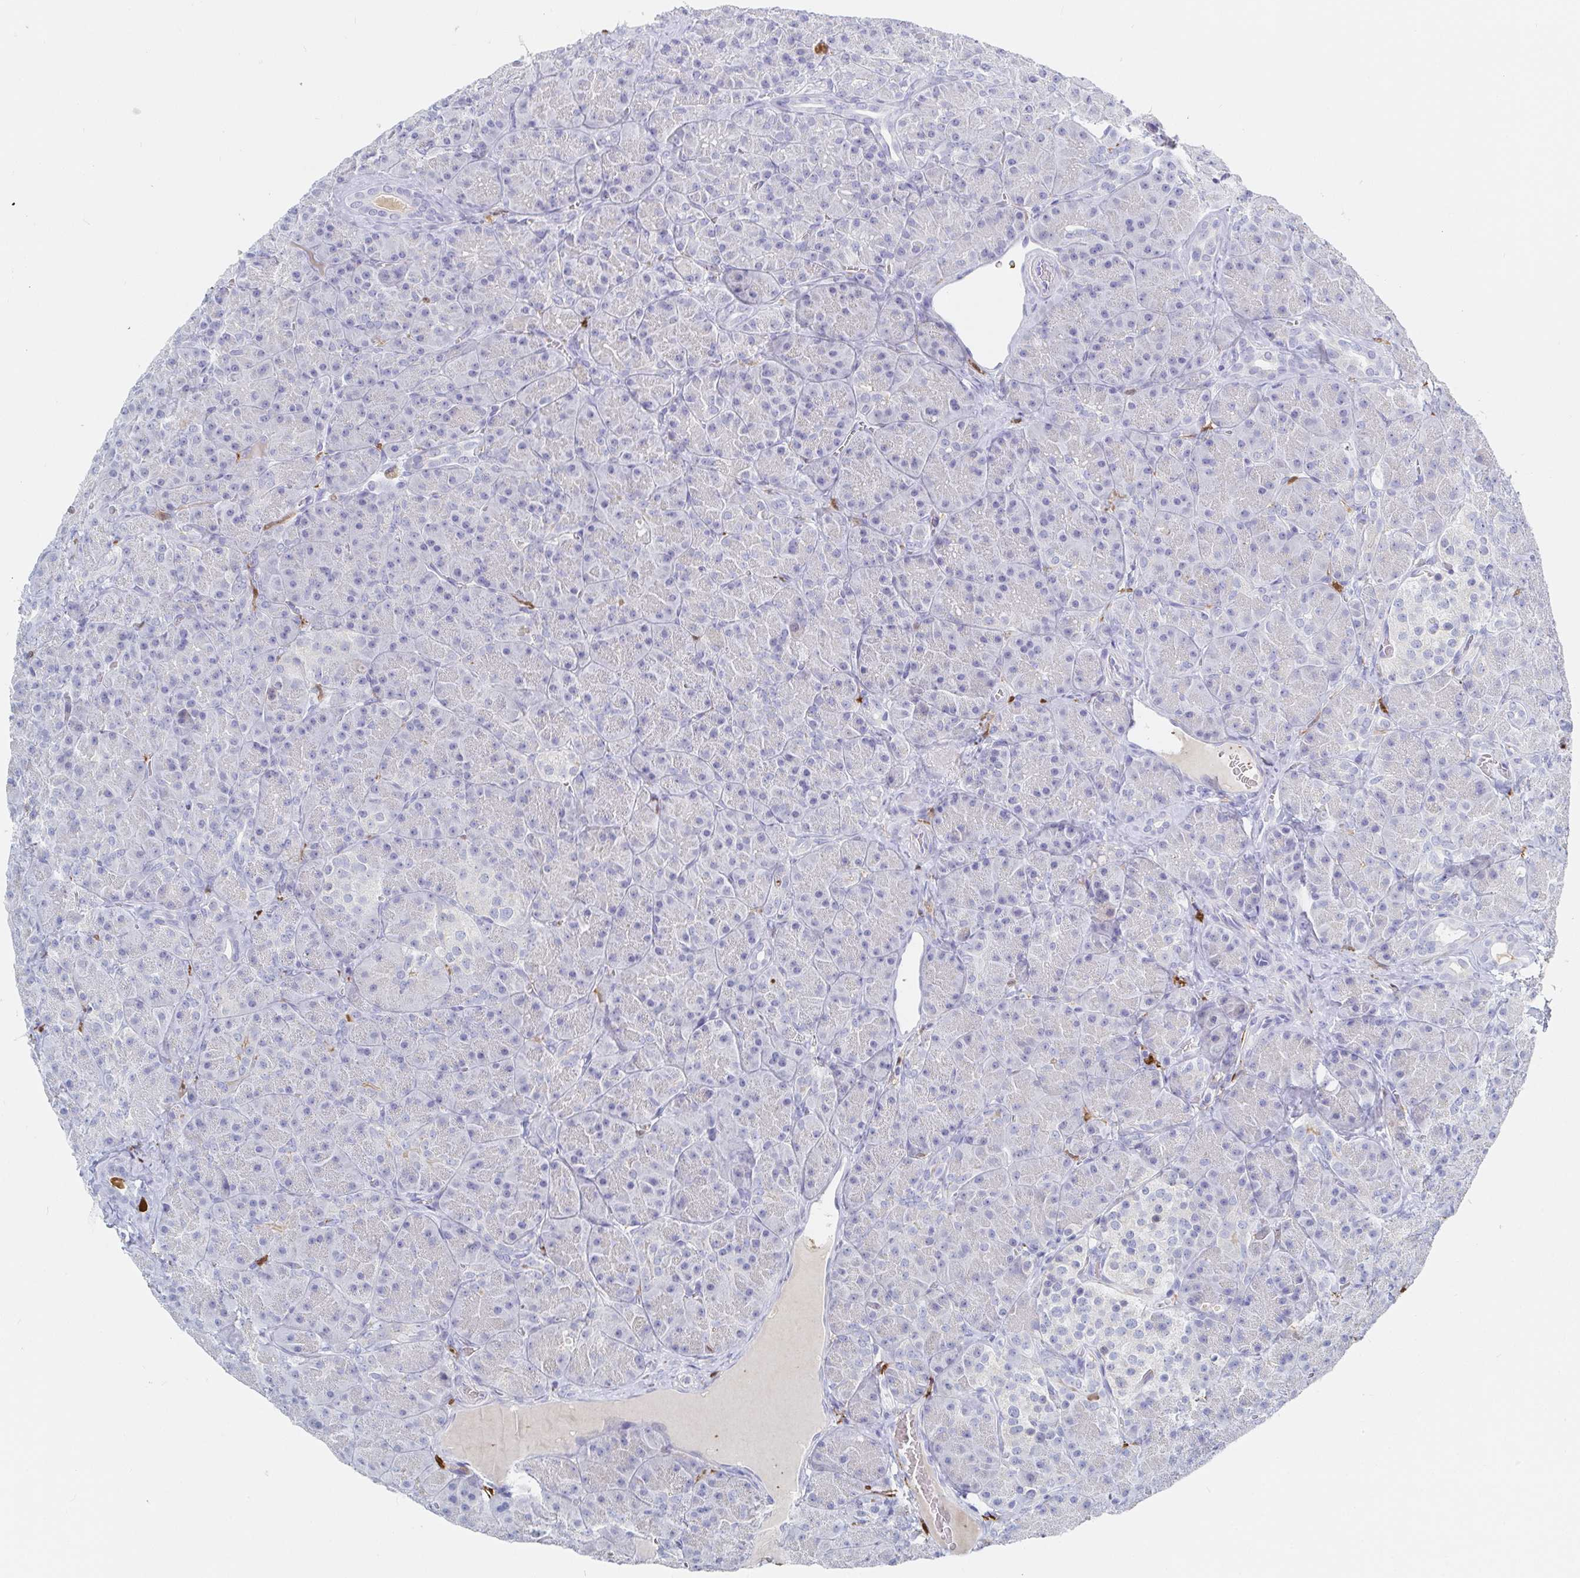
{"staining": {"intensity": "negative", "quantity": "none", "location": "none"}, "tissue": "pancreas", "cell_type": "Exocrine glandular cells", "image_type": "normal", "snomed": [{"axis": "morphology", "description": "Normal tissue, NOS"}, {"axis": "topography", "description": "Pancreas"}], "caption": "Protein analysis of benign pancreas displays no significant positivity in exocrine glandular cells. (DAB IHC, high magnification).", "gene": "OR2A1", "patient": {"sex": "male", "age": 57}}